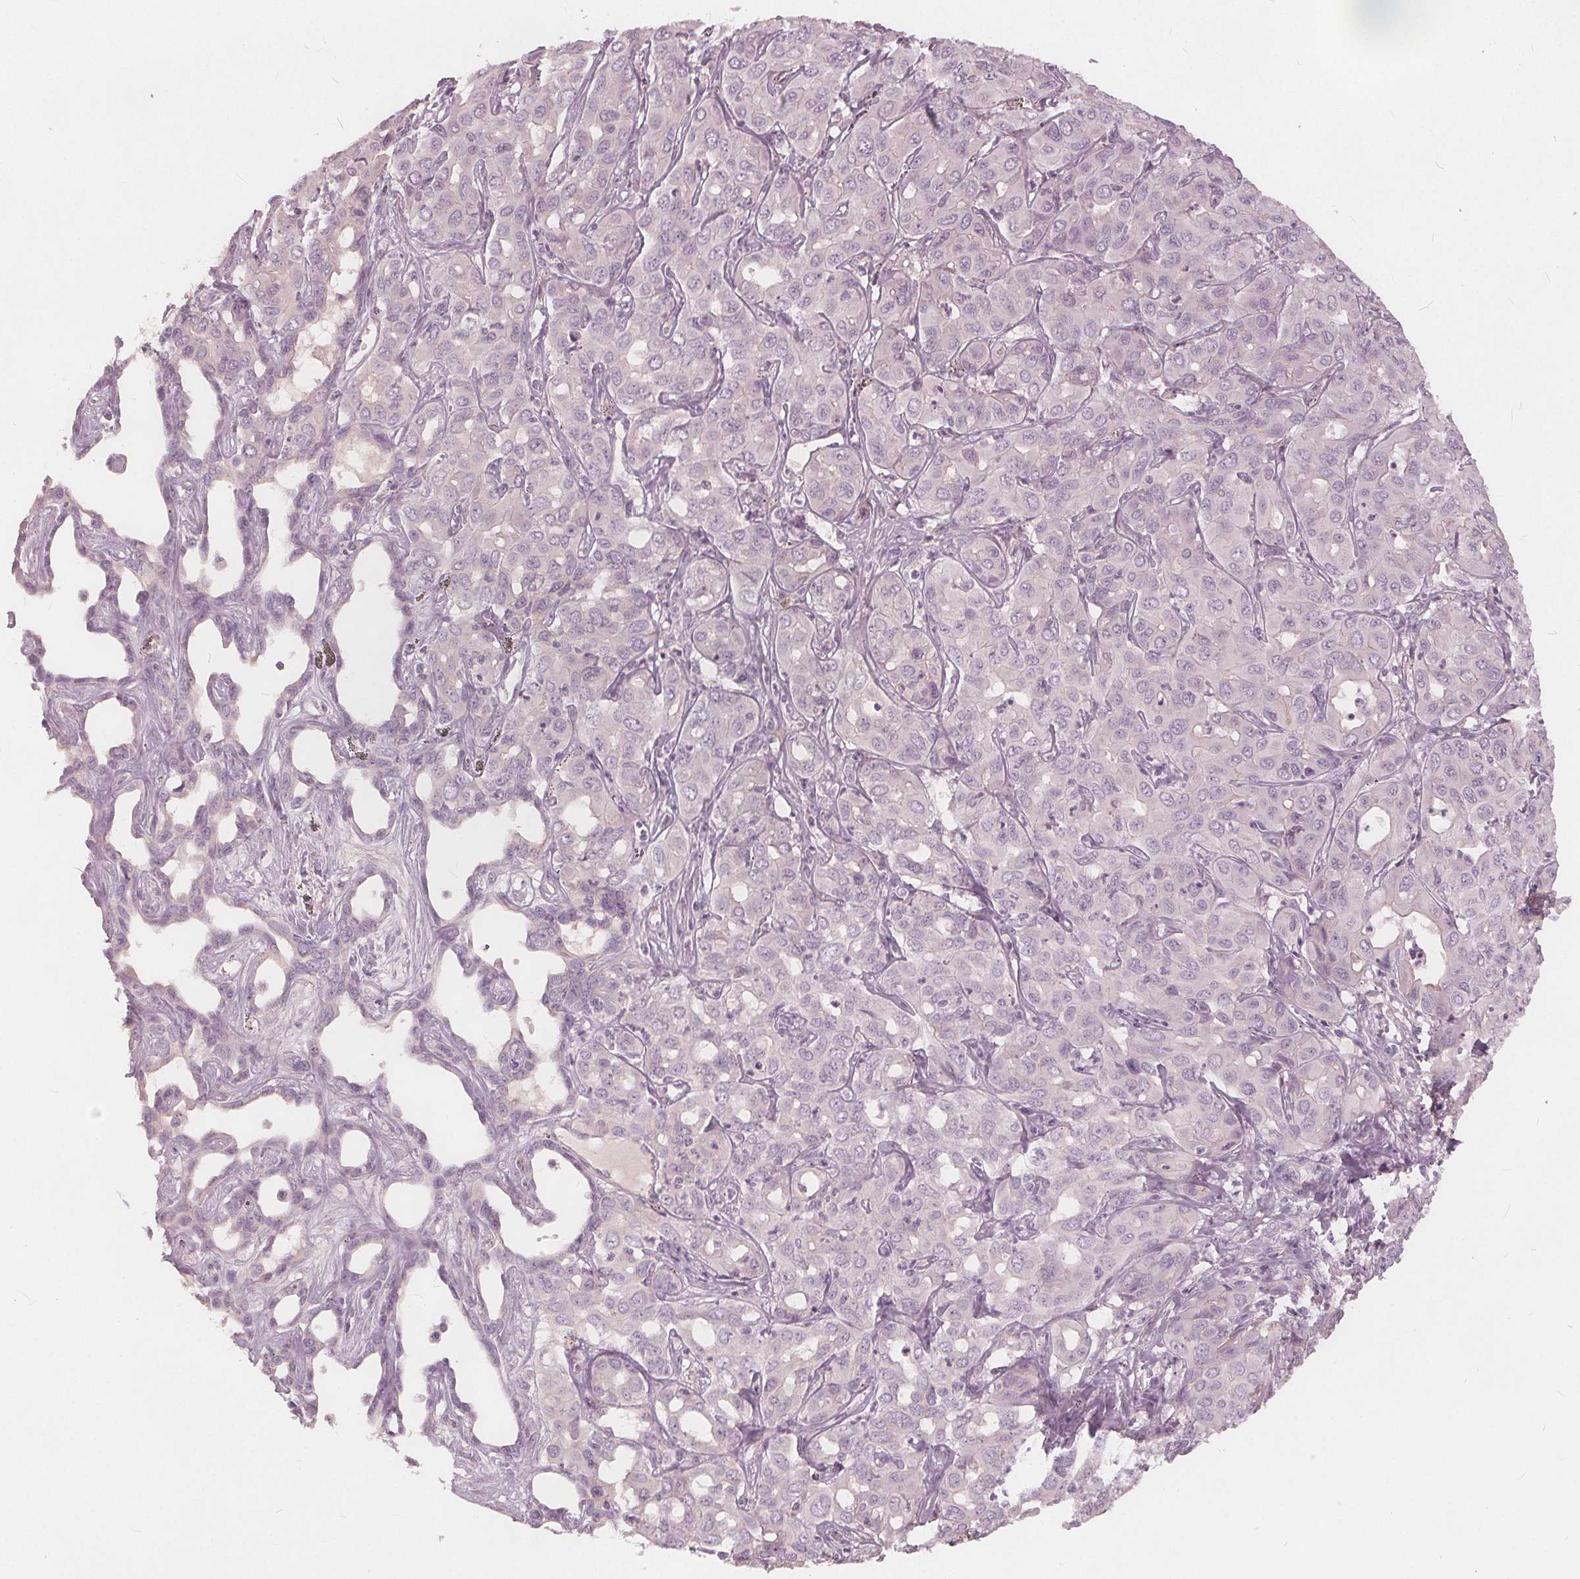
{"staining": {"intensity": "negative", "quantity": "none", "location": "none"}, "tissue": "liver cancer", "cell_type": "Tumor cells", "image_type": "cancer", "snomed": [{"axis": "morphology", "description": "Cholangiocarcinoma"}, {"axis": "topography", "description": "Liver"}], "caption": "High magnification brightfield microscopy of liver cancer stained with DAB (3,3'-diaminobenzidine) (brown) and counterstained with hematoxylin (blue): tumor cells show no significant positivity. (Immunohistochemistry, brightfield microscopy, high magnification).", "gene": "KLK13", "patient": {"sex": "female", "age": 60}}